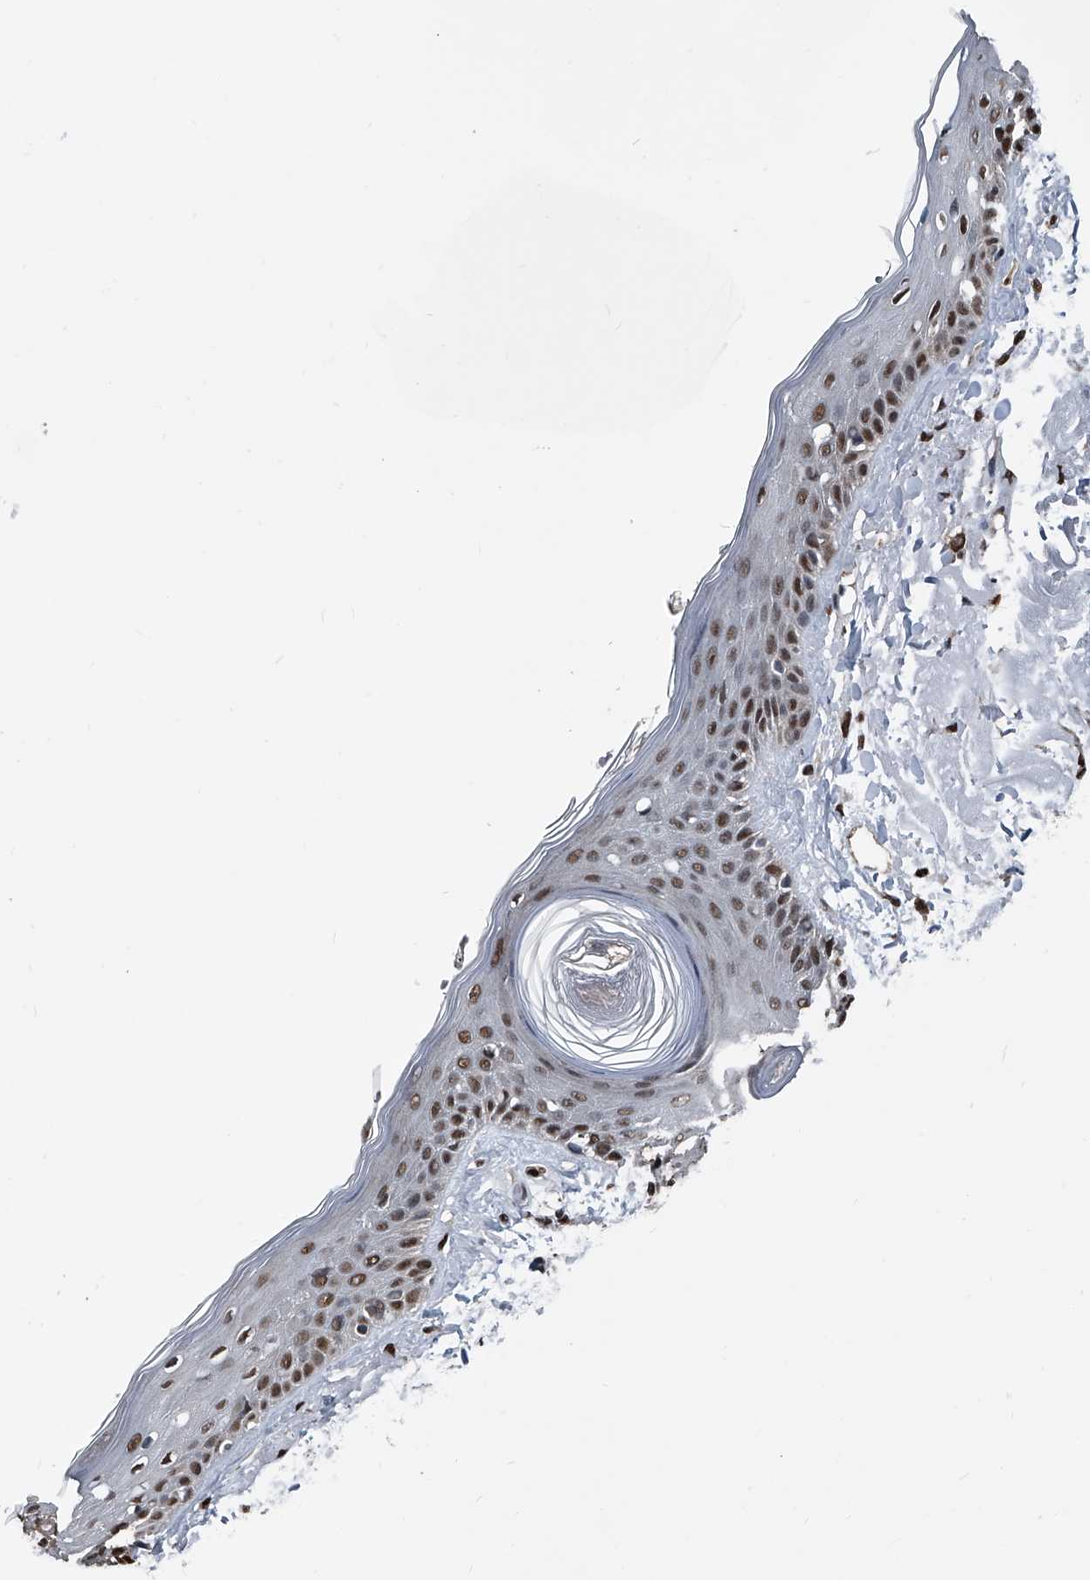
{"staining": {"intensity": "strong", "quantity": ">75%", "location": "nuclear"}, "tissue": "skin", "cell_type": "Fibroblasts", "image_type": "normal", "snomed": [{"axis": "morphology", "description": "Normal tissue, NOS"}, {"axis": "topography", "description": "Skin"}, {"axis": "topography", "description": "Skeletal muscle"}], "caption": "Immunohistochemical staining of unremarkable skin reveals >75% levels of strong nuclear protein expression in about >75% of fibroblasts.", "gene": "FKBP5", "patient": {"sex": "male", "age": 83}}